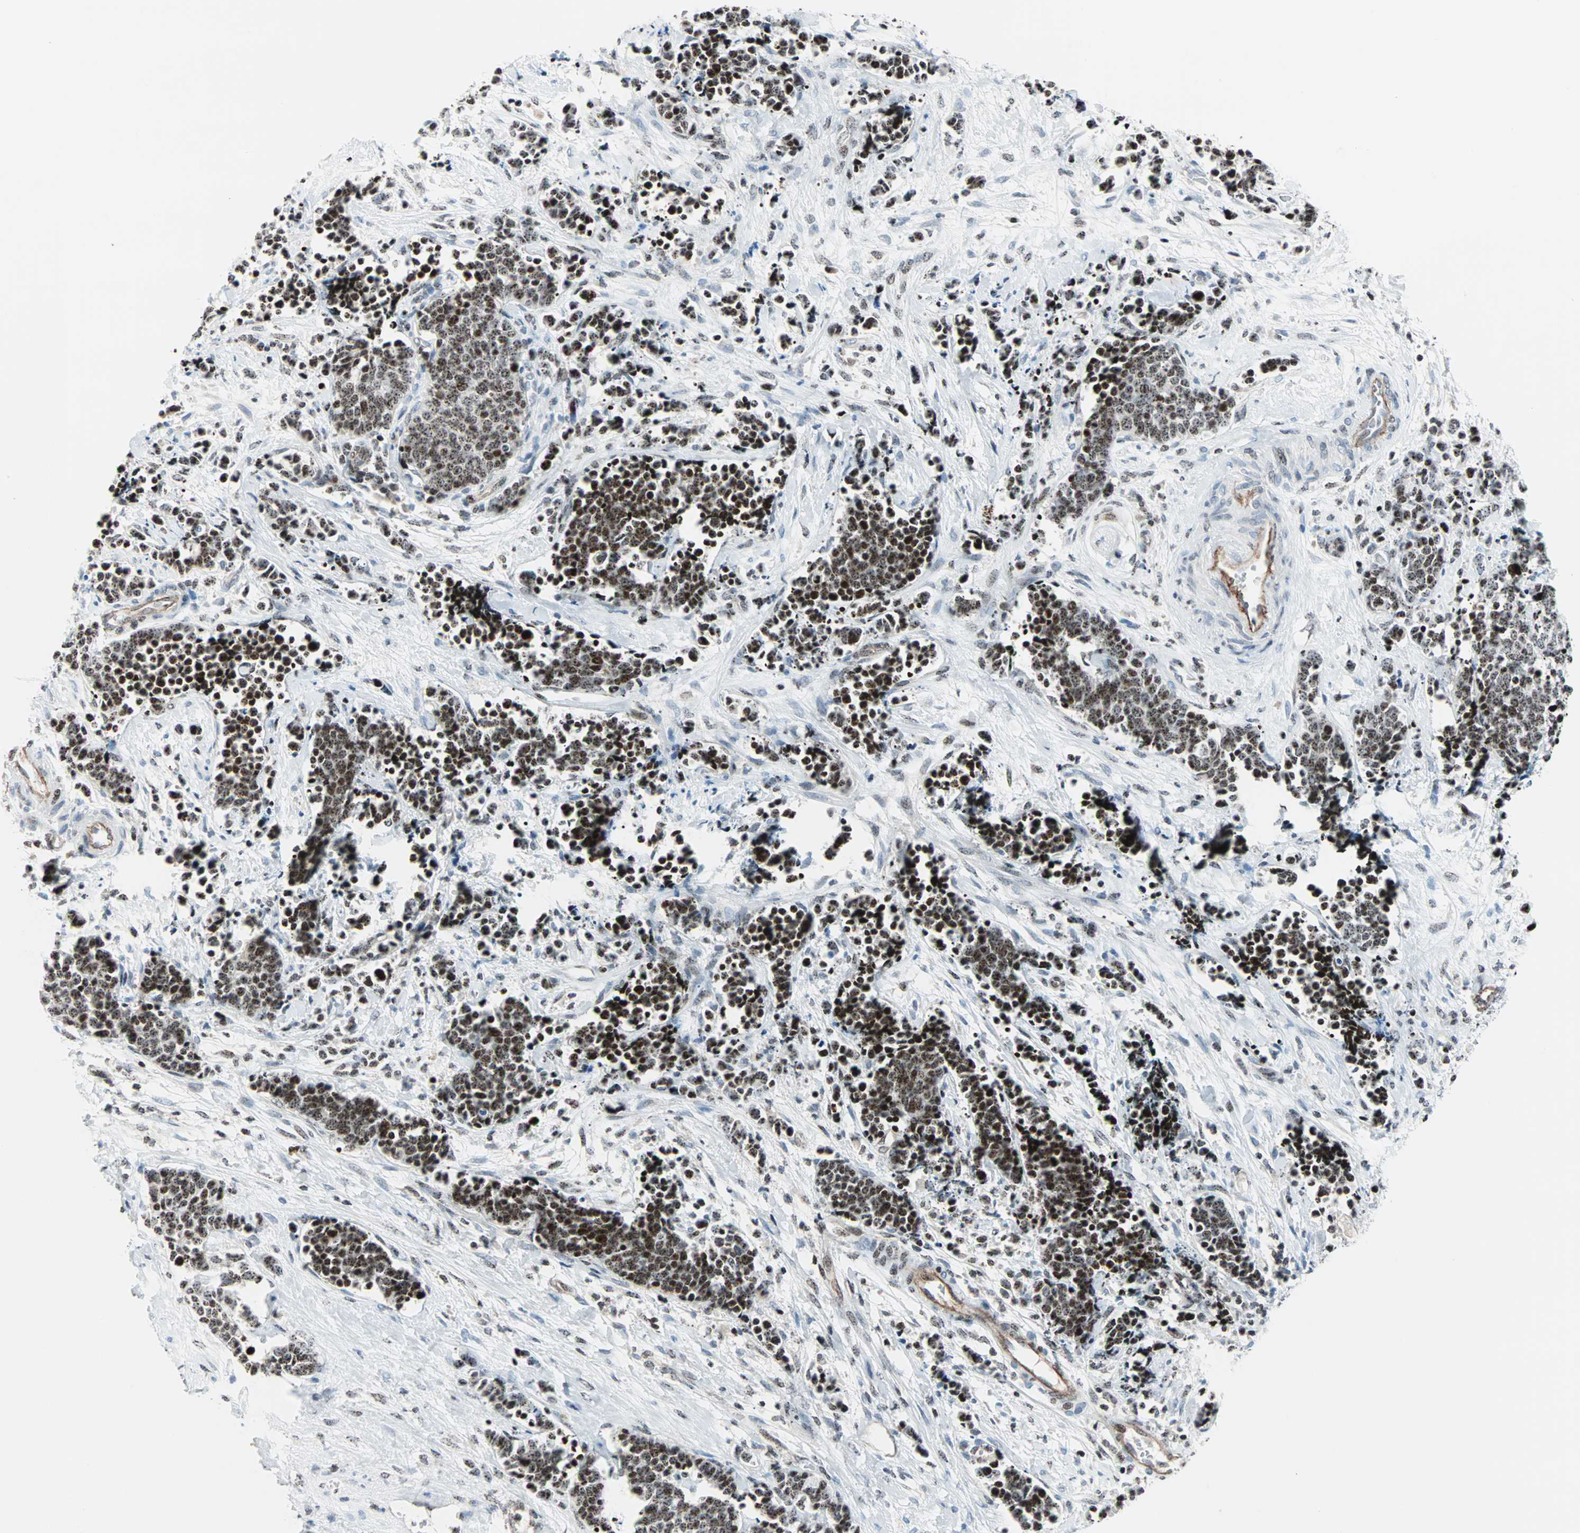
{"staining": {"intensity": "strong", "quantity": ">75%", "location": "nuclear"}, "tissue": "cervical cancer", "cell_type": "Tumor cells", "image_type": "cancer", "snomed": [{"axis": "morphology", "description": "Squamous cell carcinoma, NOS"}, {"axis": "topography", "description": "Cervix"}], "caption": "Immunohistochemical staining of cervical cancer (squamous cell carcinoma) reveals high levels of strong nuclear protein staining in about >75% of tumor cells.", "gene": "CENPA", "patient": {"sex": "female", "age": 35}}